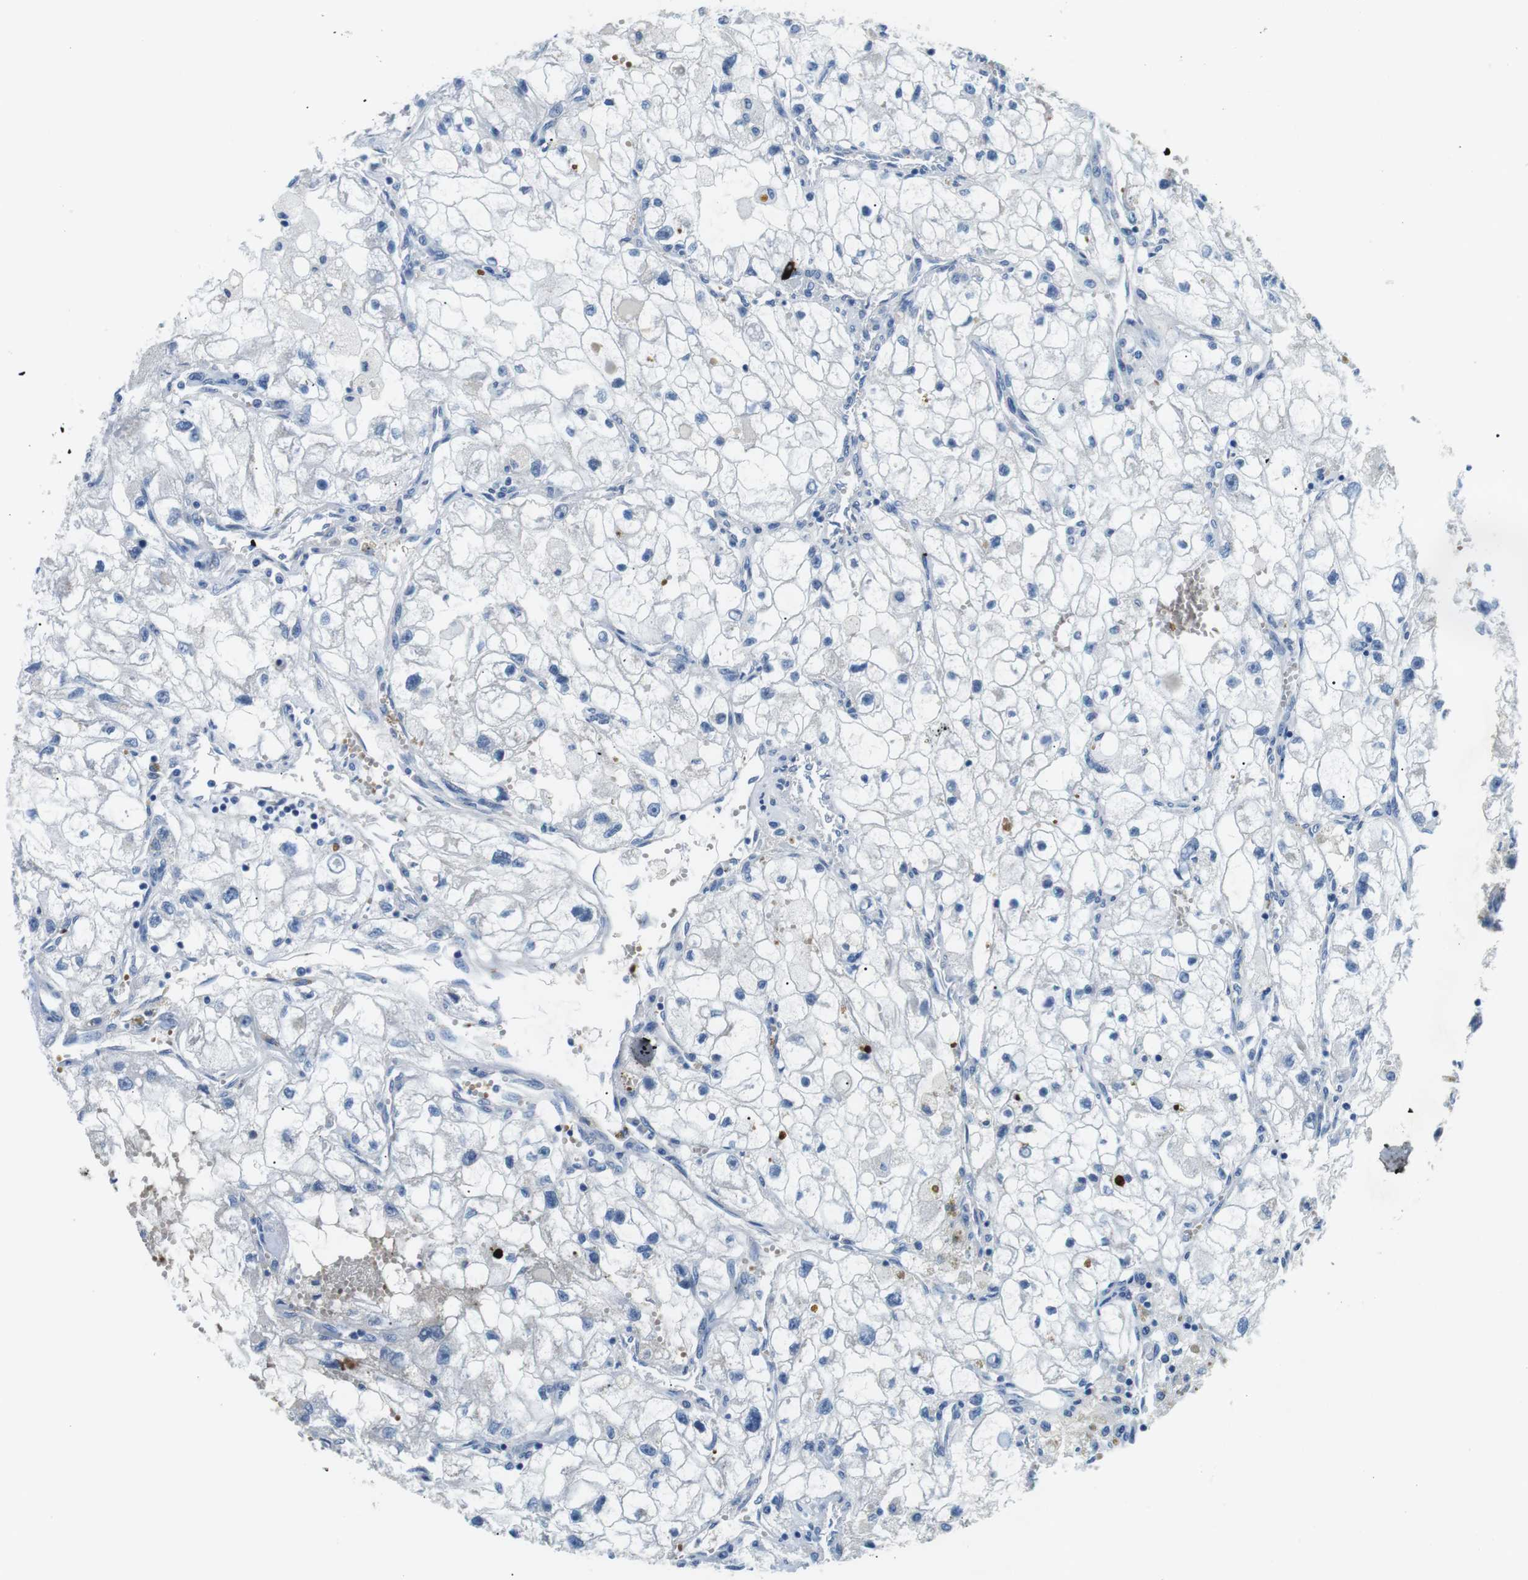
{"staining": {"intensity": "negative", "quantity": "none", "location": "none"}, "tissue": "renal cancer", "cell_type": "Tumor cells", "image_type": "cancer", "snomed": [{"axis": "morphology", "description": "Adenocarcinoma, NOS"}, {"axis": "topography", "description": "Kidney"}], "caption": "DAB (3,3'-diaminobenzidine) immunohistochemical staining of human adenocarcinoma (renal) demonstrates no significant expression in tumor cells. Nuclei are stained in blue.", "gene": "WSCD1", "patient": {"sex": "female", "age": 70}}